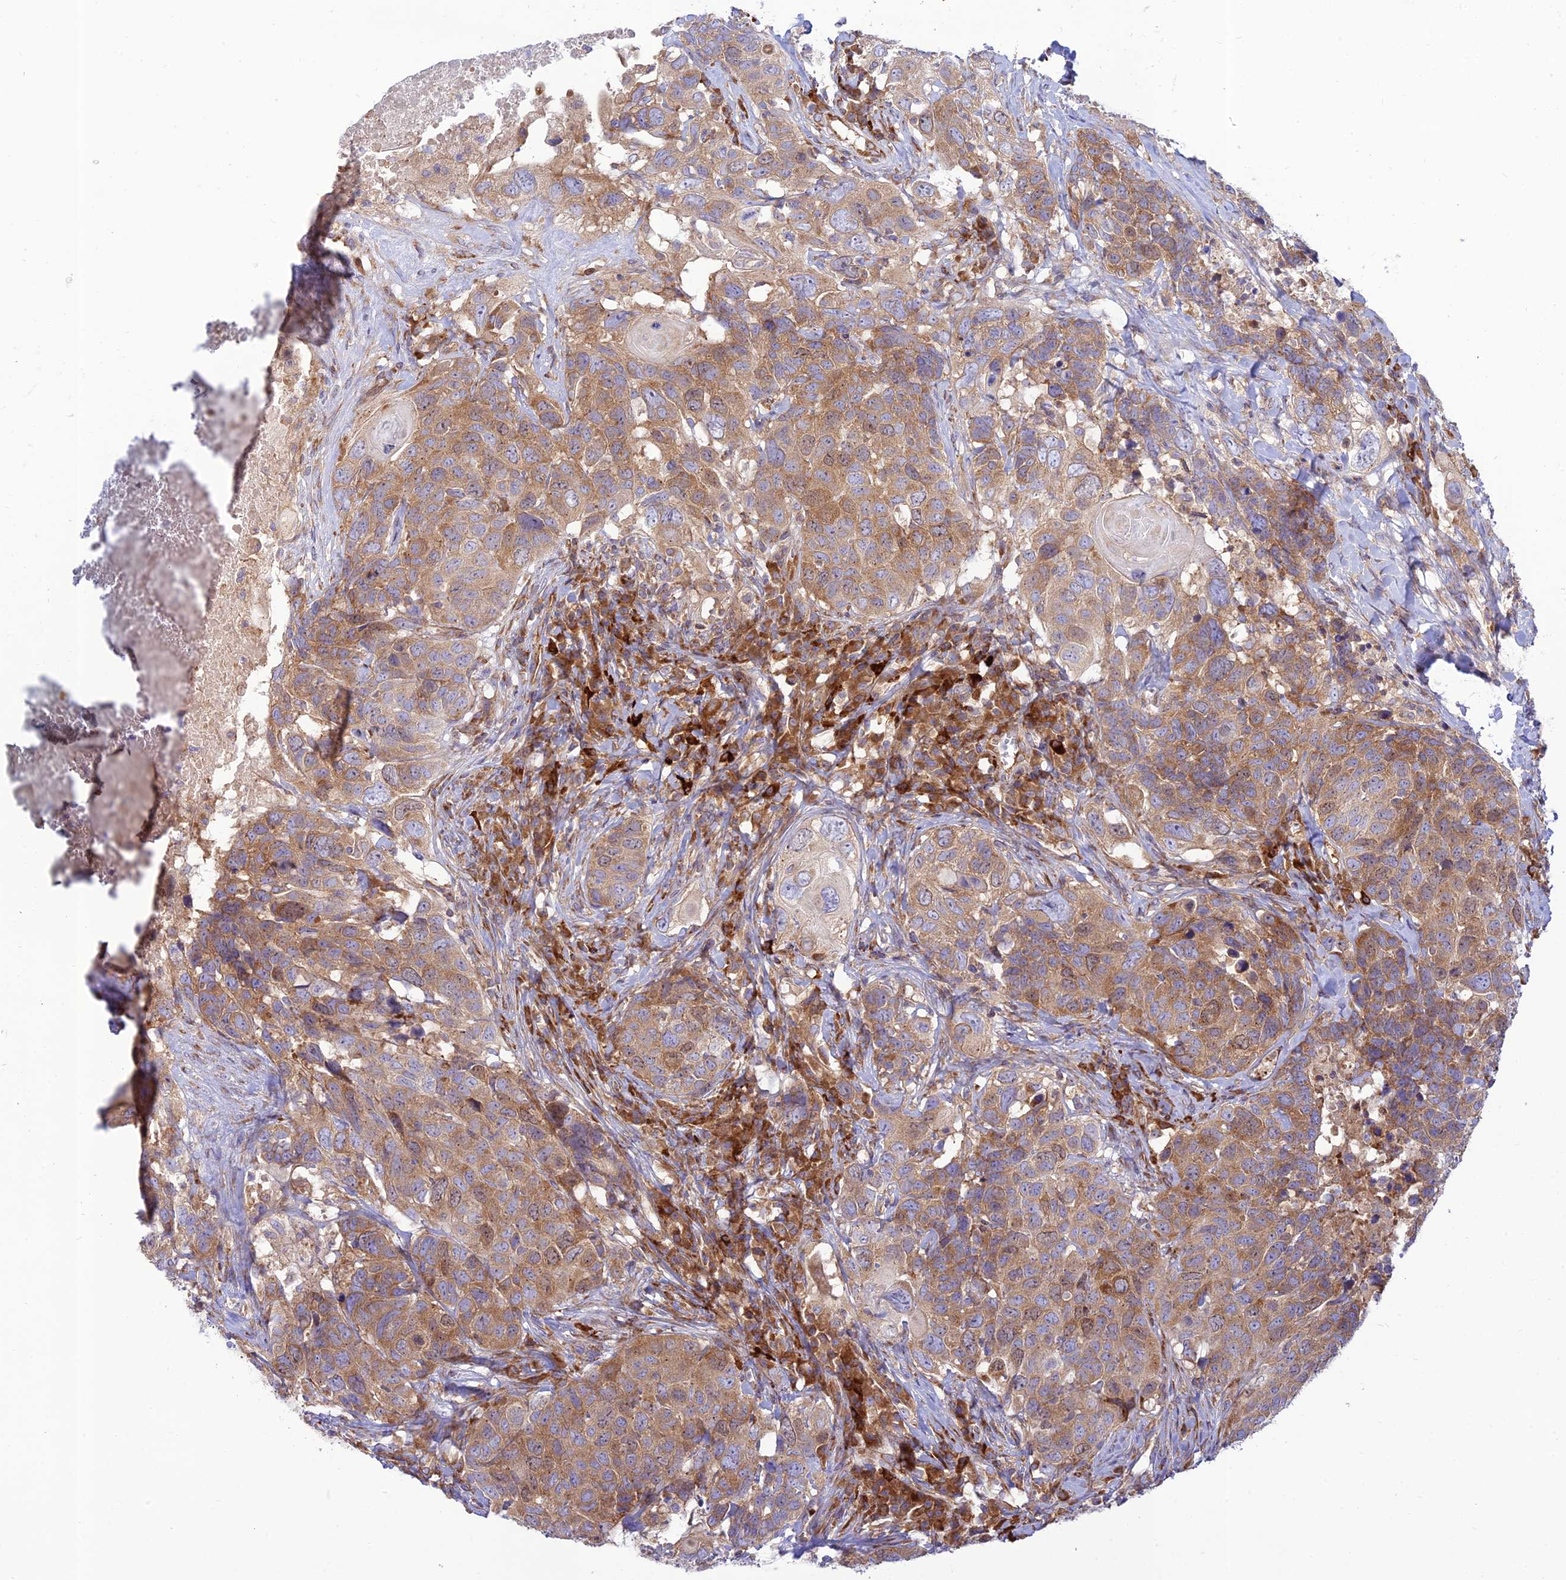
{"staining": {"intensity": "moderate", "quantity": ">75%", "location": "cytoplasmic/membranous"}, "tissue": "head and neck cancer", "cell_type": "Tumor cells", "image_type": "cancer", "snomed": [{"axis": "morphology", "description": "Squamous cell carcinoma, NOS"}, {"axis": "topography", "description": "Head-Neck"}], "caption": "Tumor cells display medium levels of moderate cytoplasmic/membranous expression in about >75% of cells in human head and neck cancer (squamous cell carcinoma).", "gene": "PIMREG", "patient": {"sex": "male", "age": 66}}